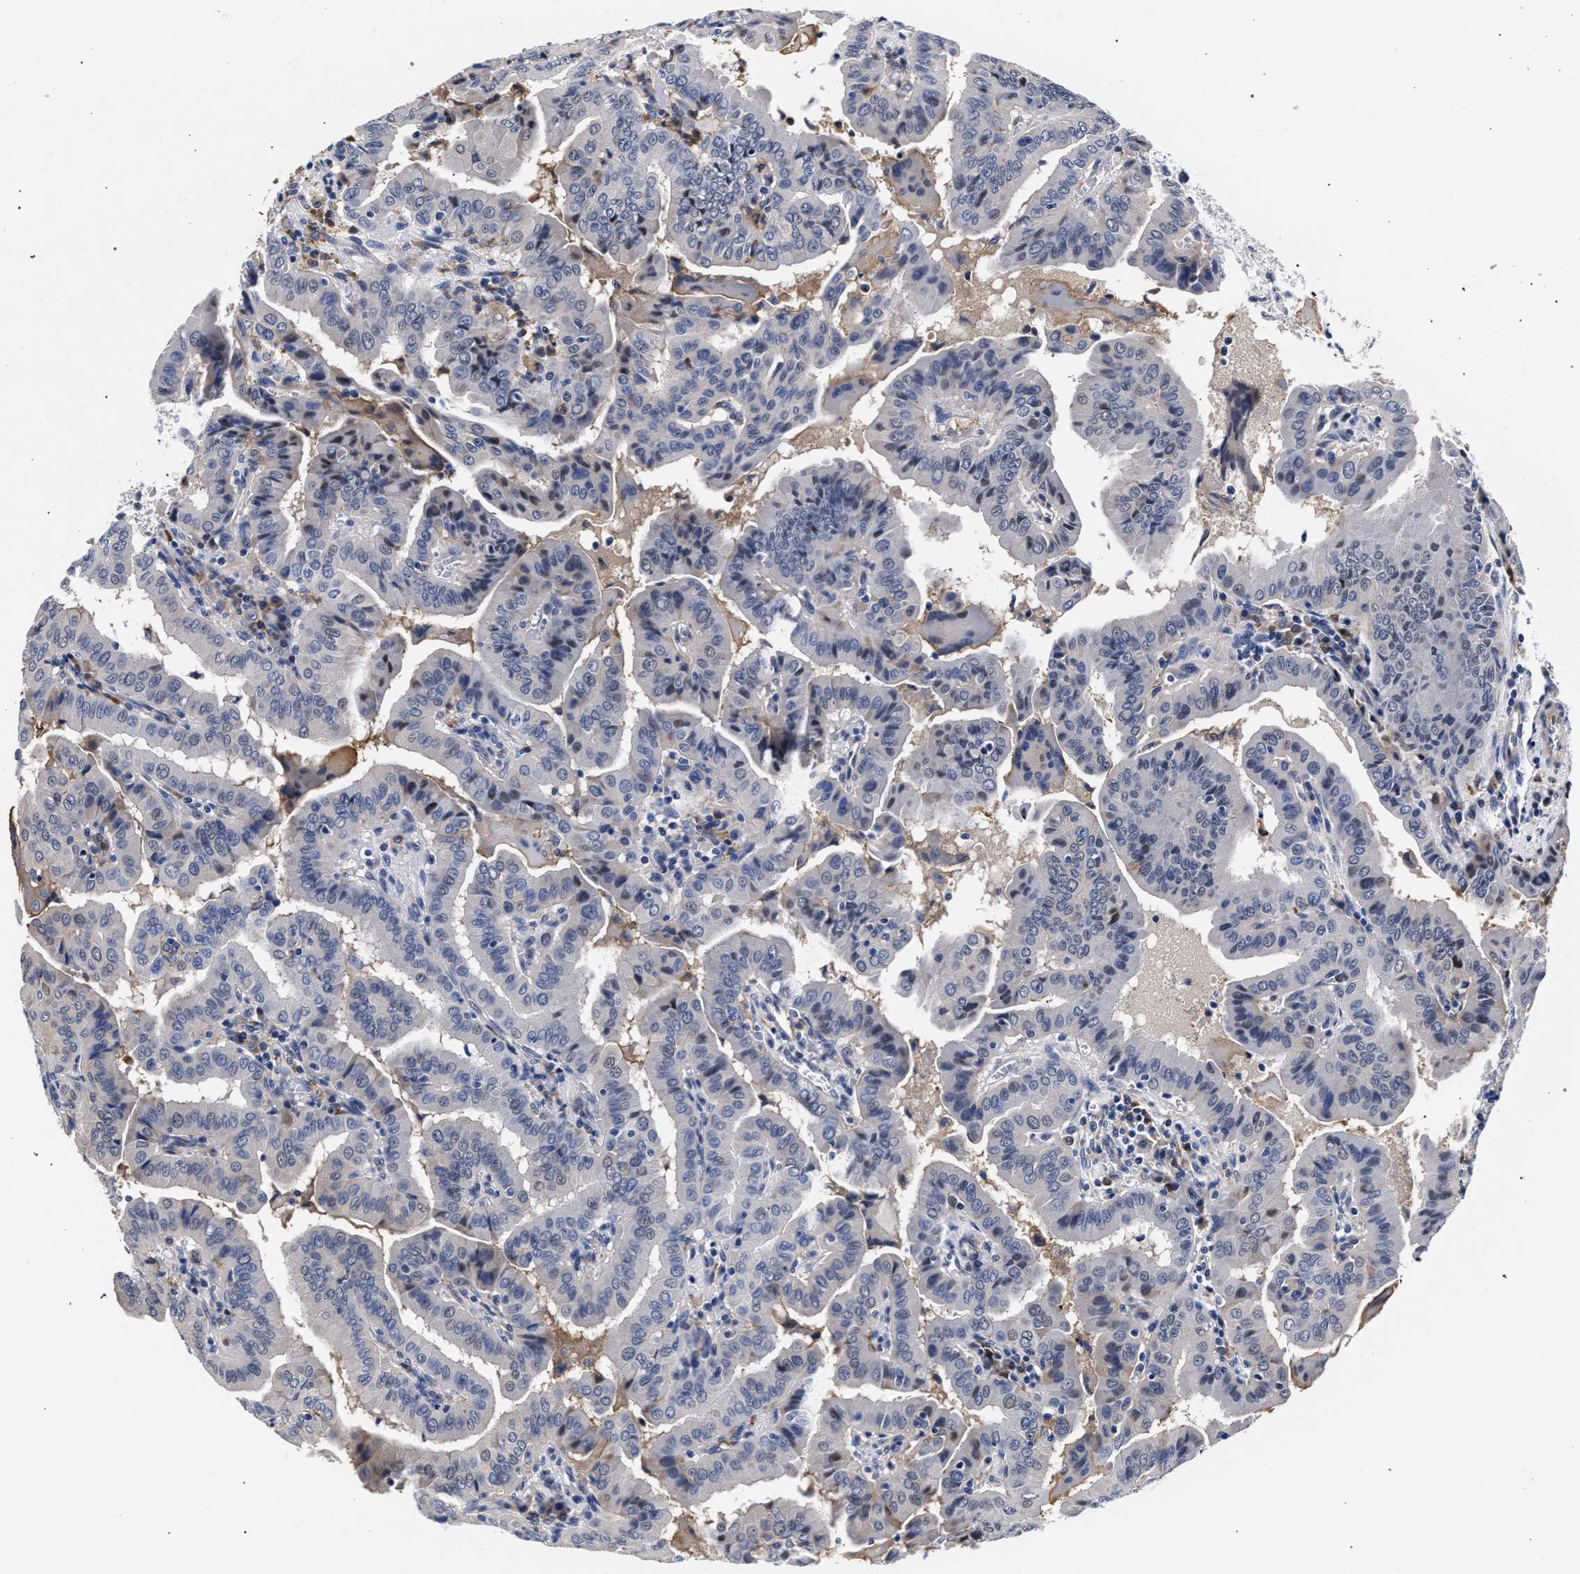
{"staining": {"intensity": "weak", "quantity": "<25%", "location": "cytoplasmic/membranous"}, "tissue": "thyroid cancer", "cell_type": "Tumor cells", "image_type": "cancer", "snomed": [{"axis": "morphology", "description": "Papillary adenocarcinoma, NOS"}, {"axis": "topography", "description": "Thyroid gland"}], "caption": "High magnification brightfield microscopy of papillary adenocarcinoma (thyroid) stained with DAB (3,3'-diaminobenzidine) (brown) and counterstained with hematoxylin (blue): tumor cells show no significant expression.", "gene": "ZNF462", "patient": {"sex": "male", "age": 33}}